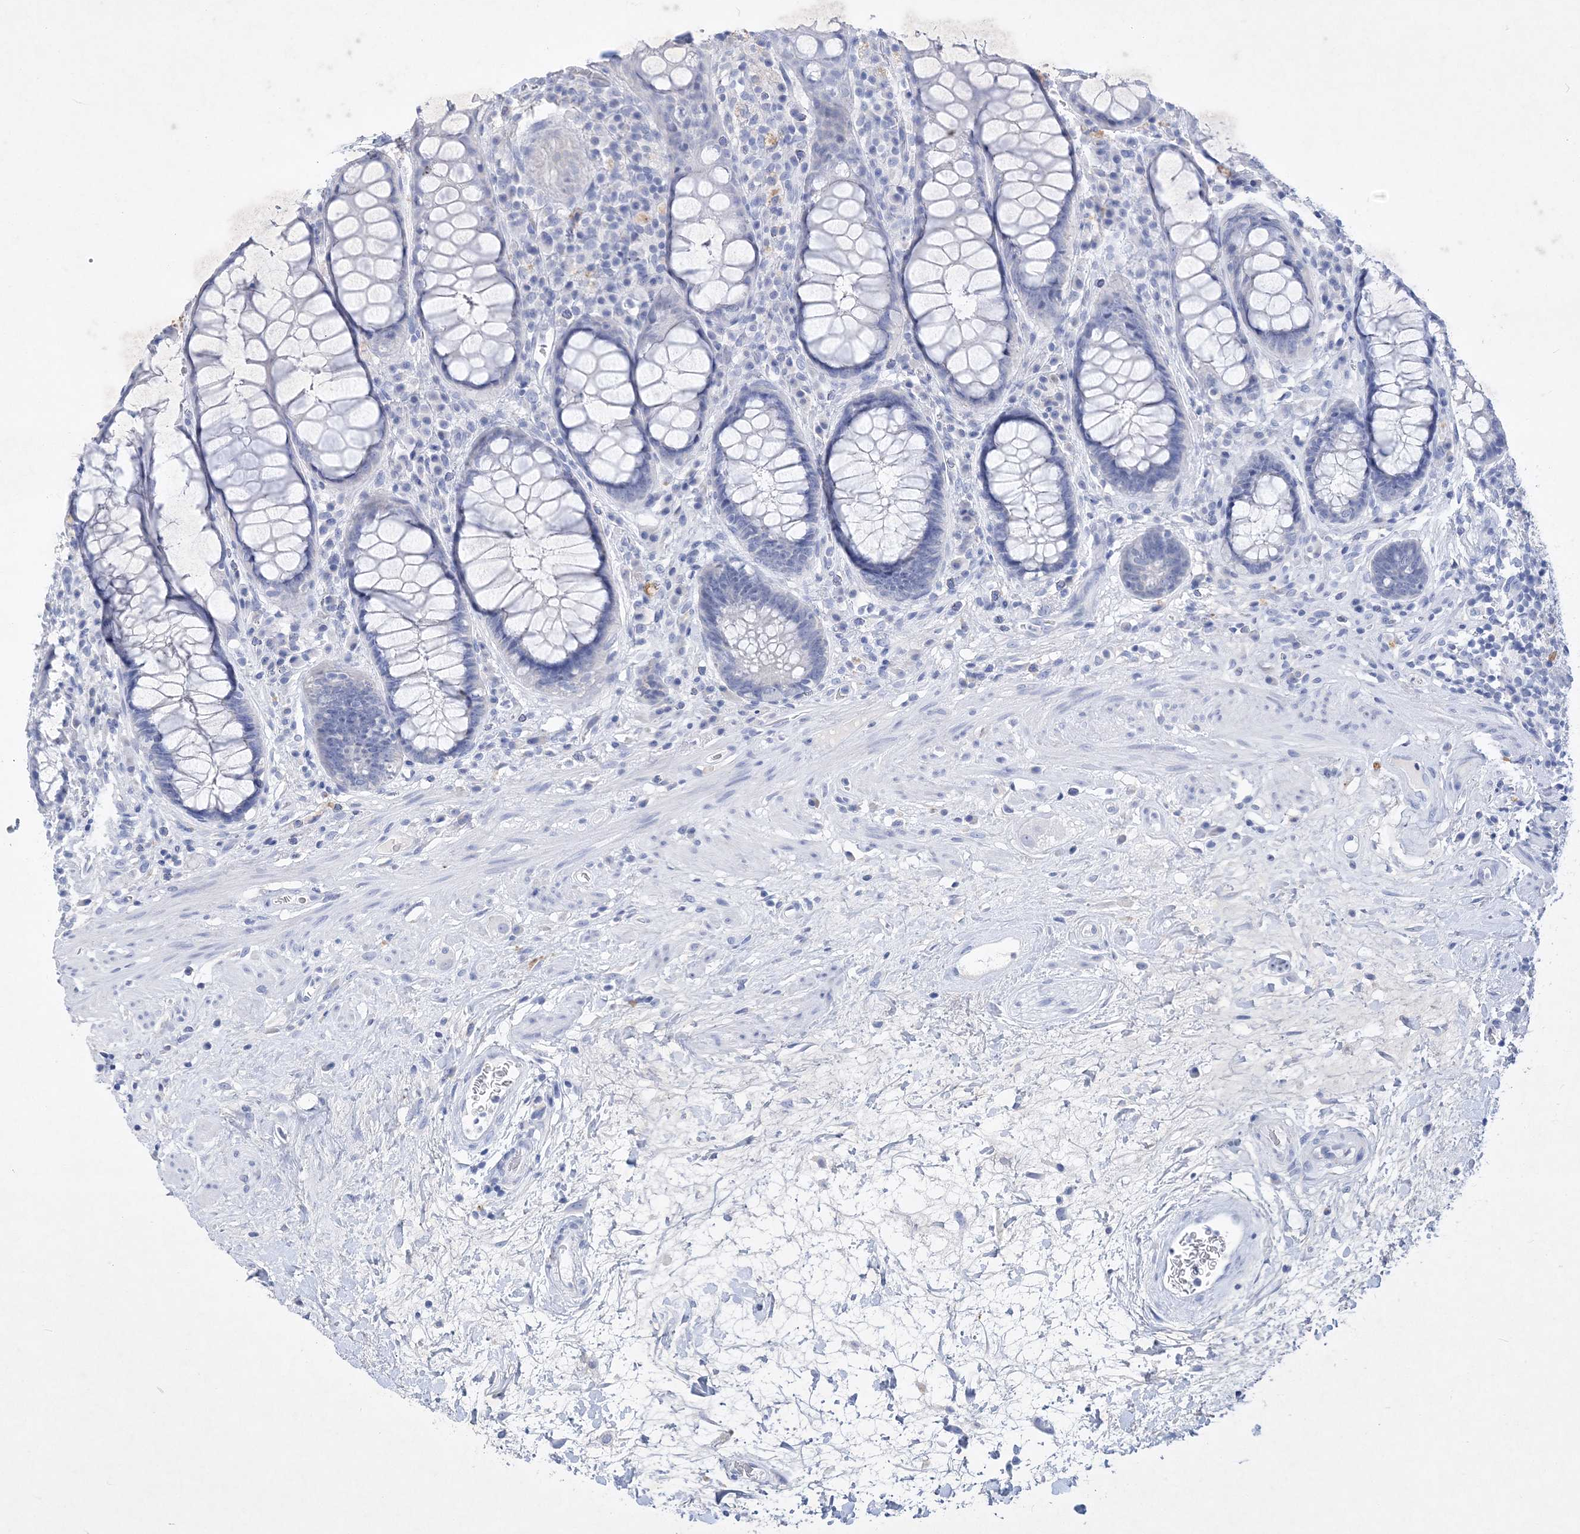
{"staining": {"intensity": "negative", "quantity": "none", "location": "none"}, "tissue": "rectum", "cell_type": "Glandular cells", "image_type": "normal", "snomed": [{"axis": "morphology", "description": "Normal tissue, NOS"}, {"axis": "topography", "description": "Rectum"}], "caption": "IHC histopathology image of benign rectum: human rectum stained with DAB (3,3'-diaminobenzidine) displays no significant protein positivity in glandular cells. (Immunohistochemistry (ihc), brightfield microscopy, high magnification).", "gene": "COPS8", "patient": {"sex": "male", "age": 64}}